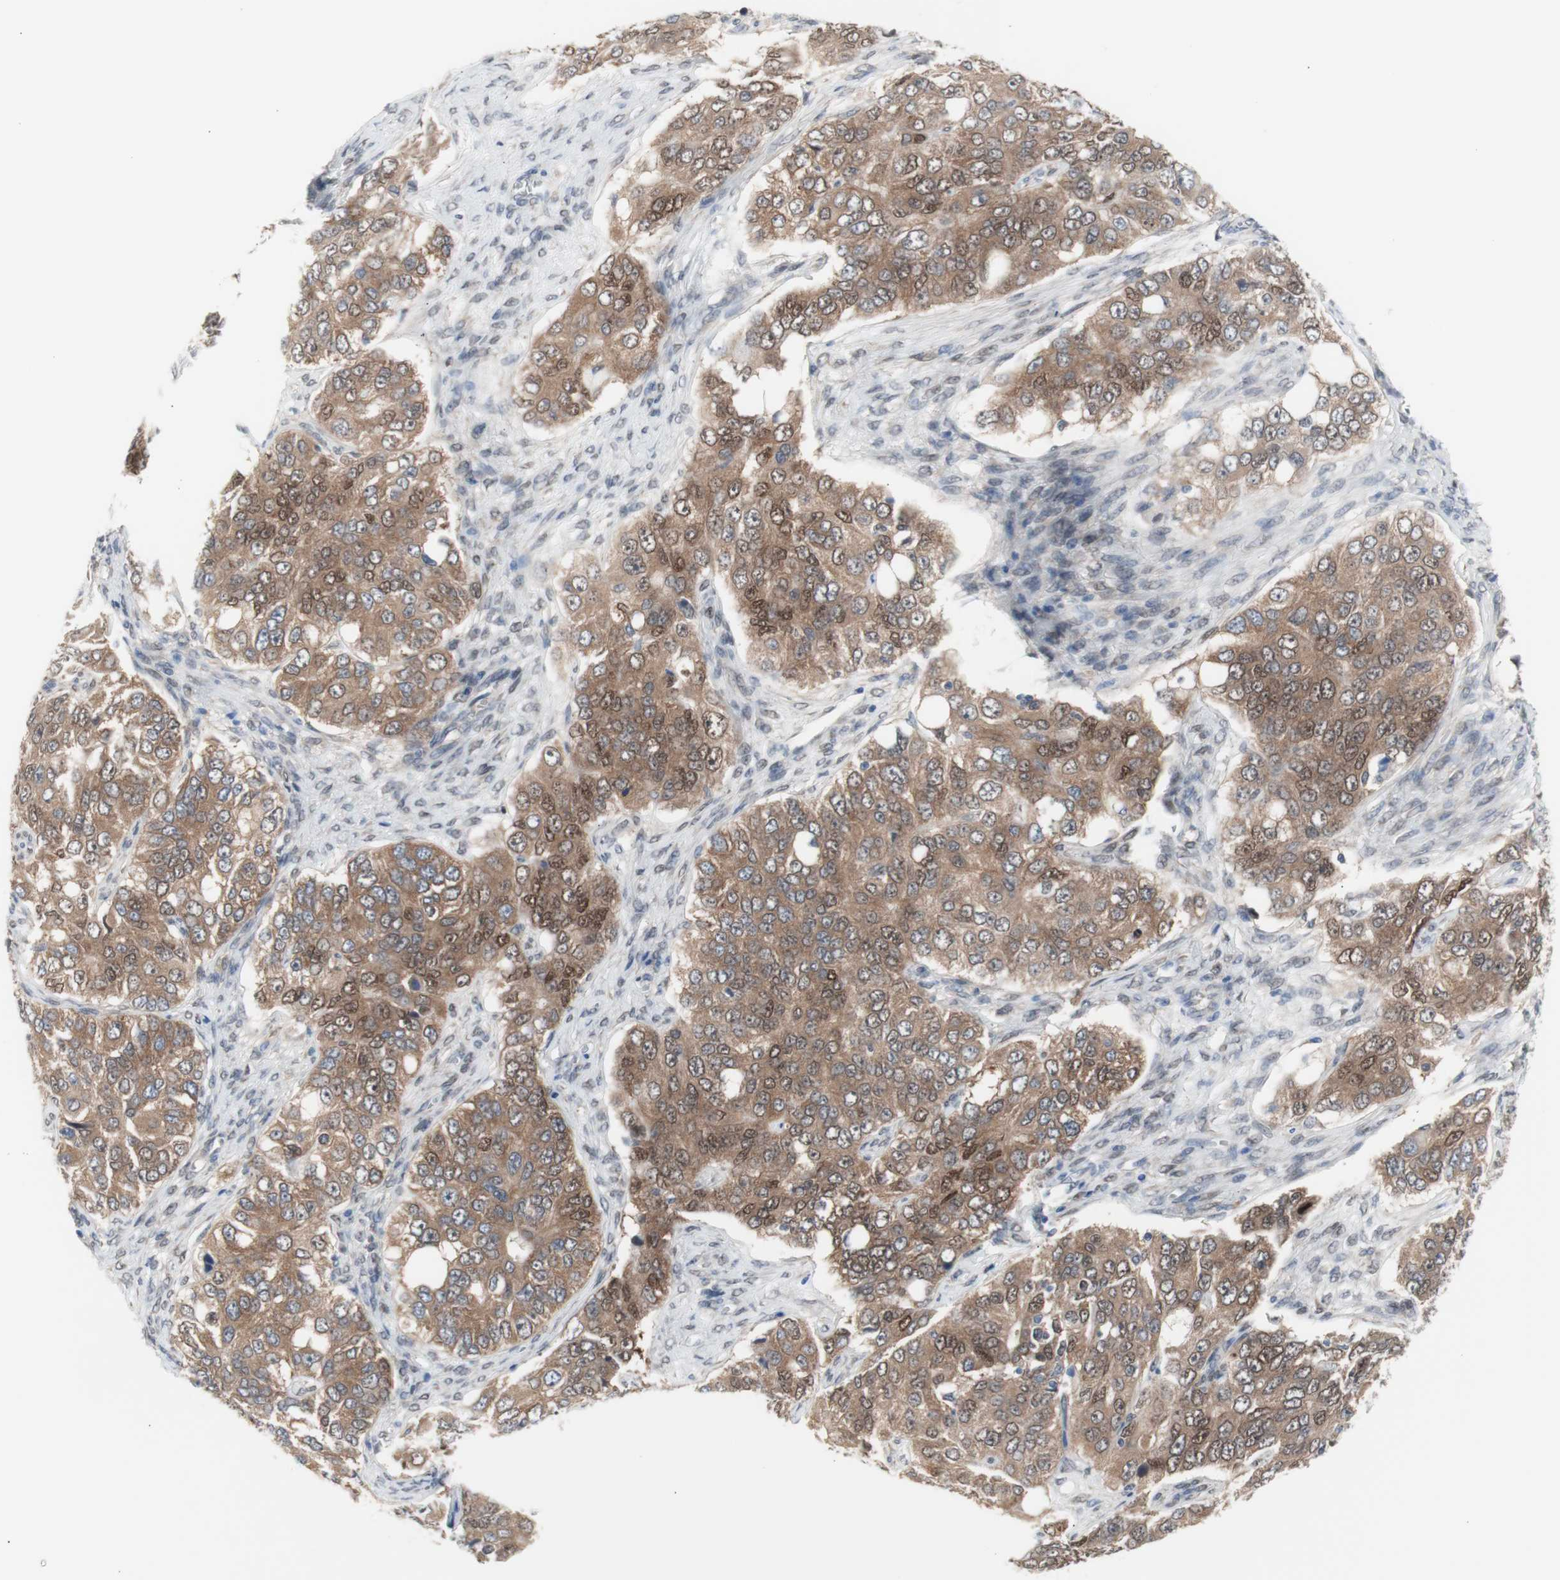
{"staining": {"intensity": "moderate", "quantity": ">75%", "location": "cytoplasmic/membranous,nuclear"}, "tissue": "ovarian cancer", "cell_type": "Tumor cells", "image_type": "cancer", "snomed": [{"axis": "morphology", "description": "Carcinoma, endometroid"}, {"axis": "topography", "description": "Ovary"}], "caption": "Ovarian cancer (endometroid carcinoma) stained with DAB (3,3'-diaminobenzidine) IHC exhibits medium levels of moderate cytoplasmic/membranous and nuclear staining in approximately >75% of tumor cells. The staining is performed using DAB brown chromogen to label protein expression. The nuclei are counter-stained blue using hematoxylin.", "gene": "PRMT5", "patient": {"sex": "female", "age": 51}}